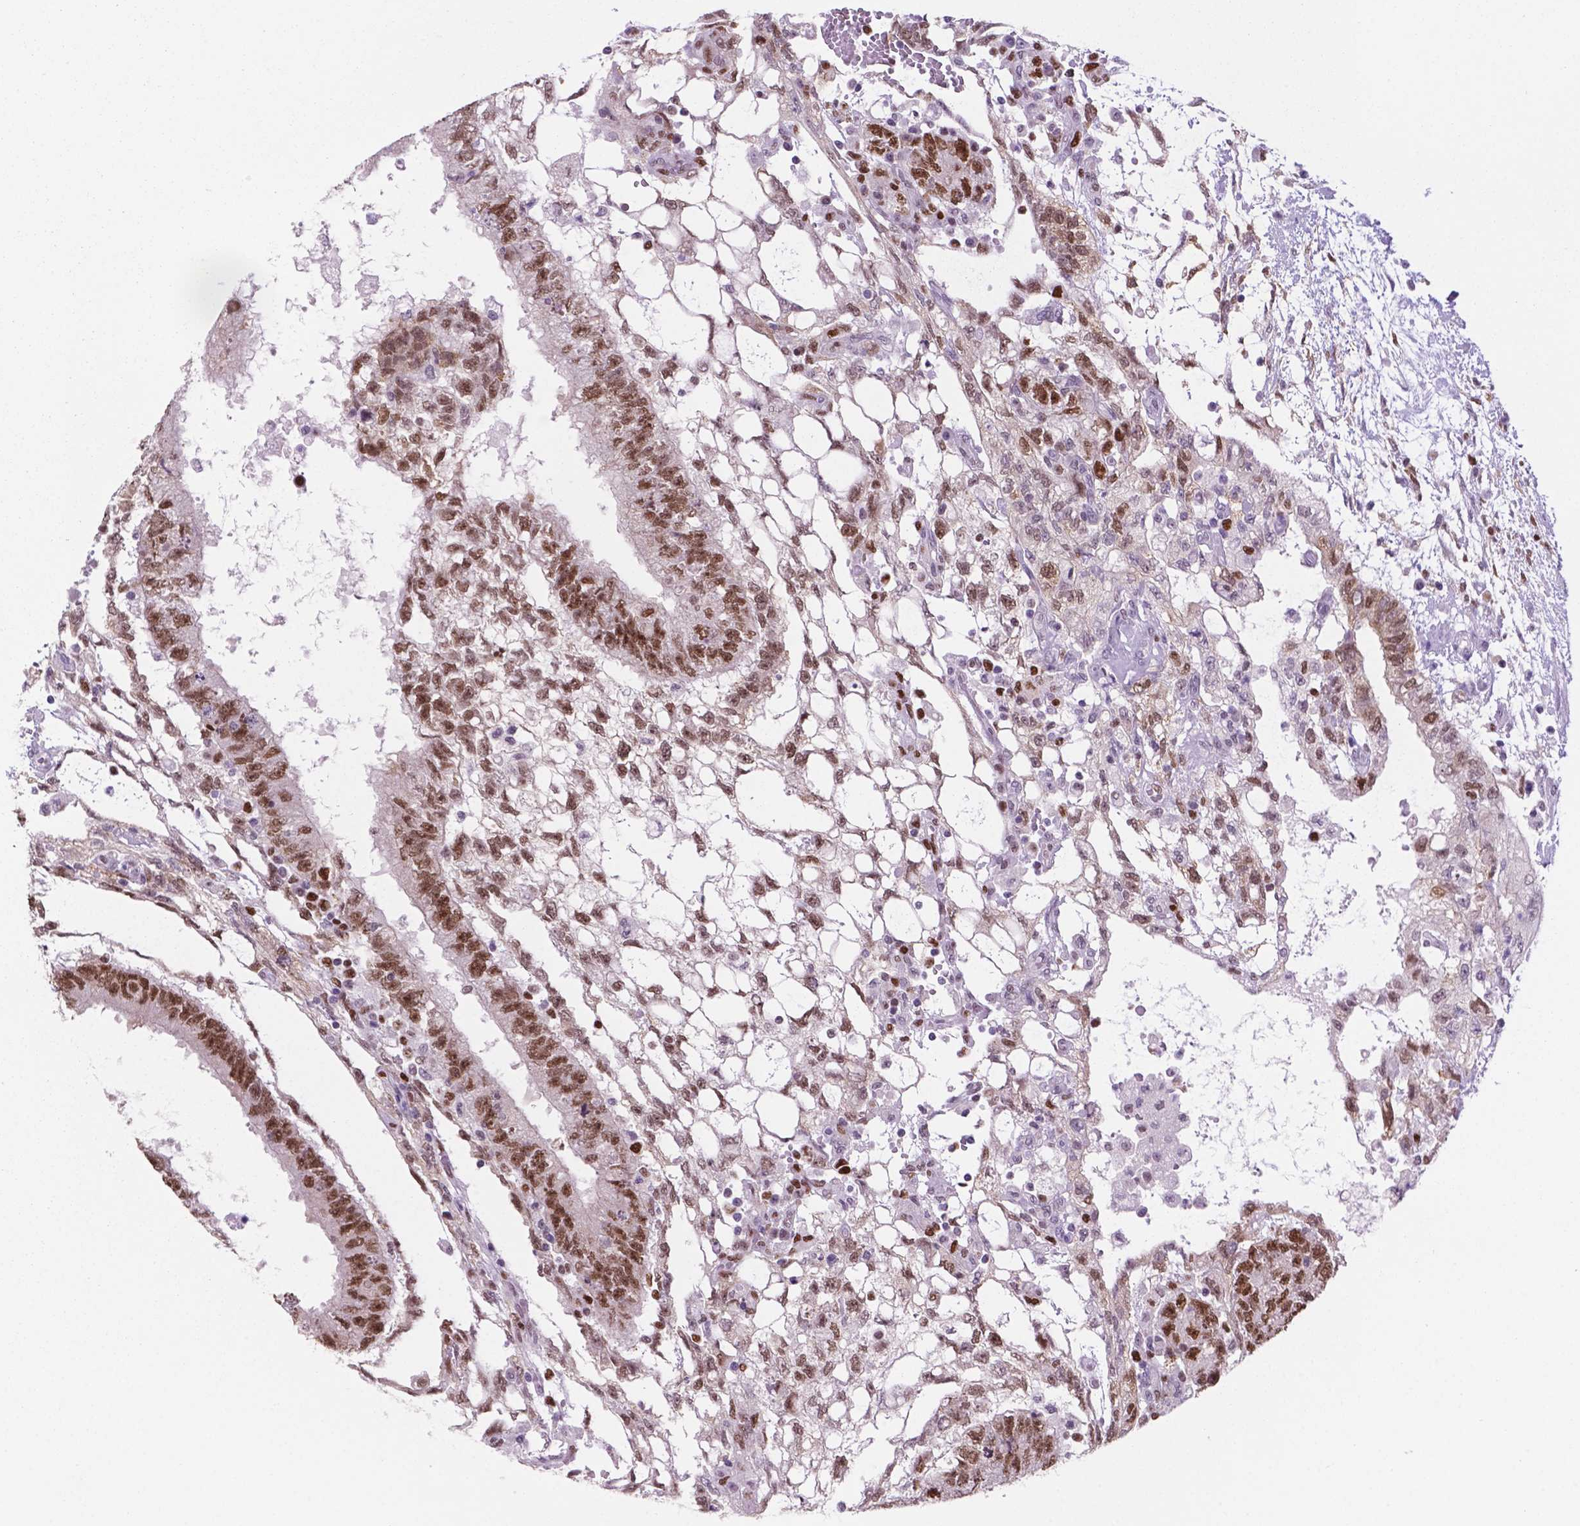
{"staining": {"intensity": "moderate", "quantity": ">75%", "location": "nuclear"}, "tissue": "testis cancer", "cell_type": "Tumor cells", "image_type": "cancer", "snomed": [{"axis": "morphology", "description": "Carcinoma, Embryonal, NOS"}, {"axis": "topography", "description": "Testis"}], "caption": "The image displays staining of testis cancer (embryonal carcinoma), revealing moderate nuclear protein expression (brown color) within tumor cells.", "gene": "NCAPH2", "patient": {"sex": "male", "age": 32}}